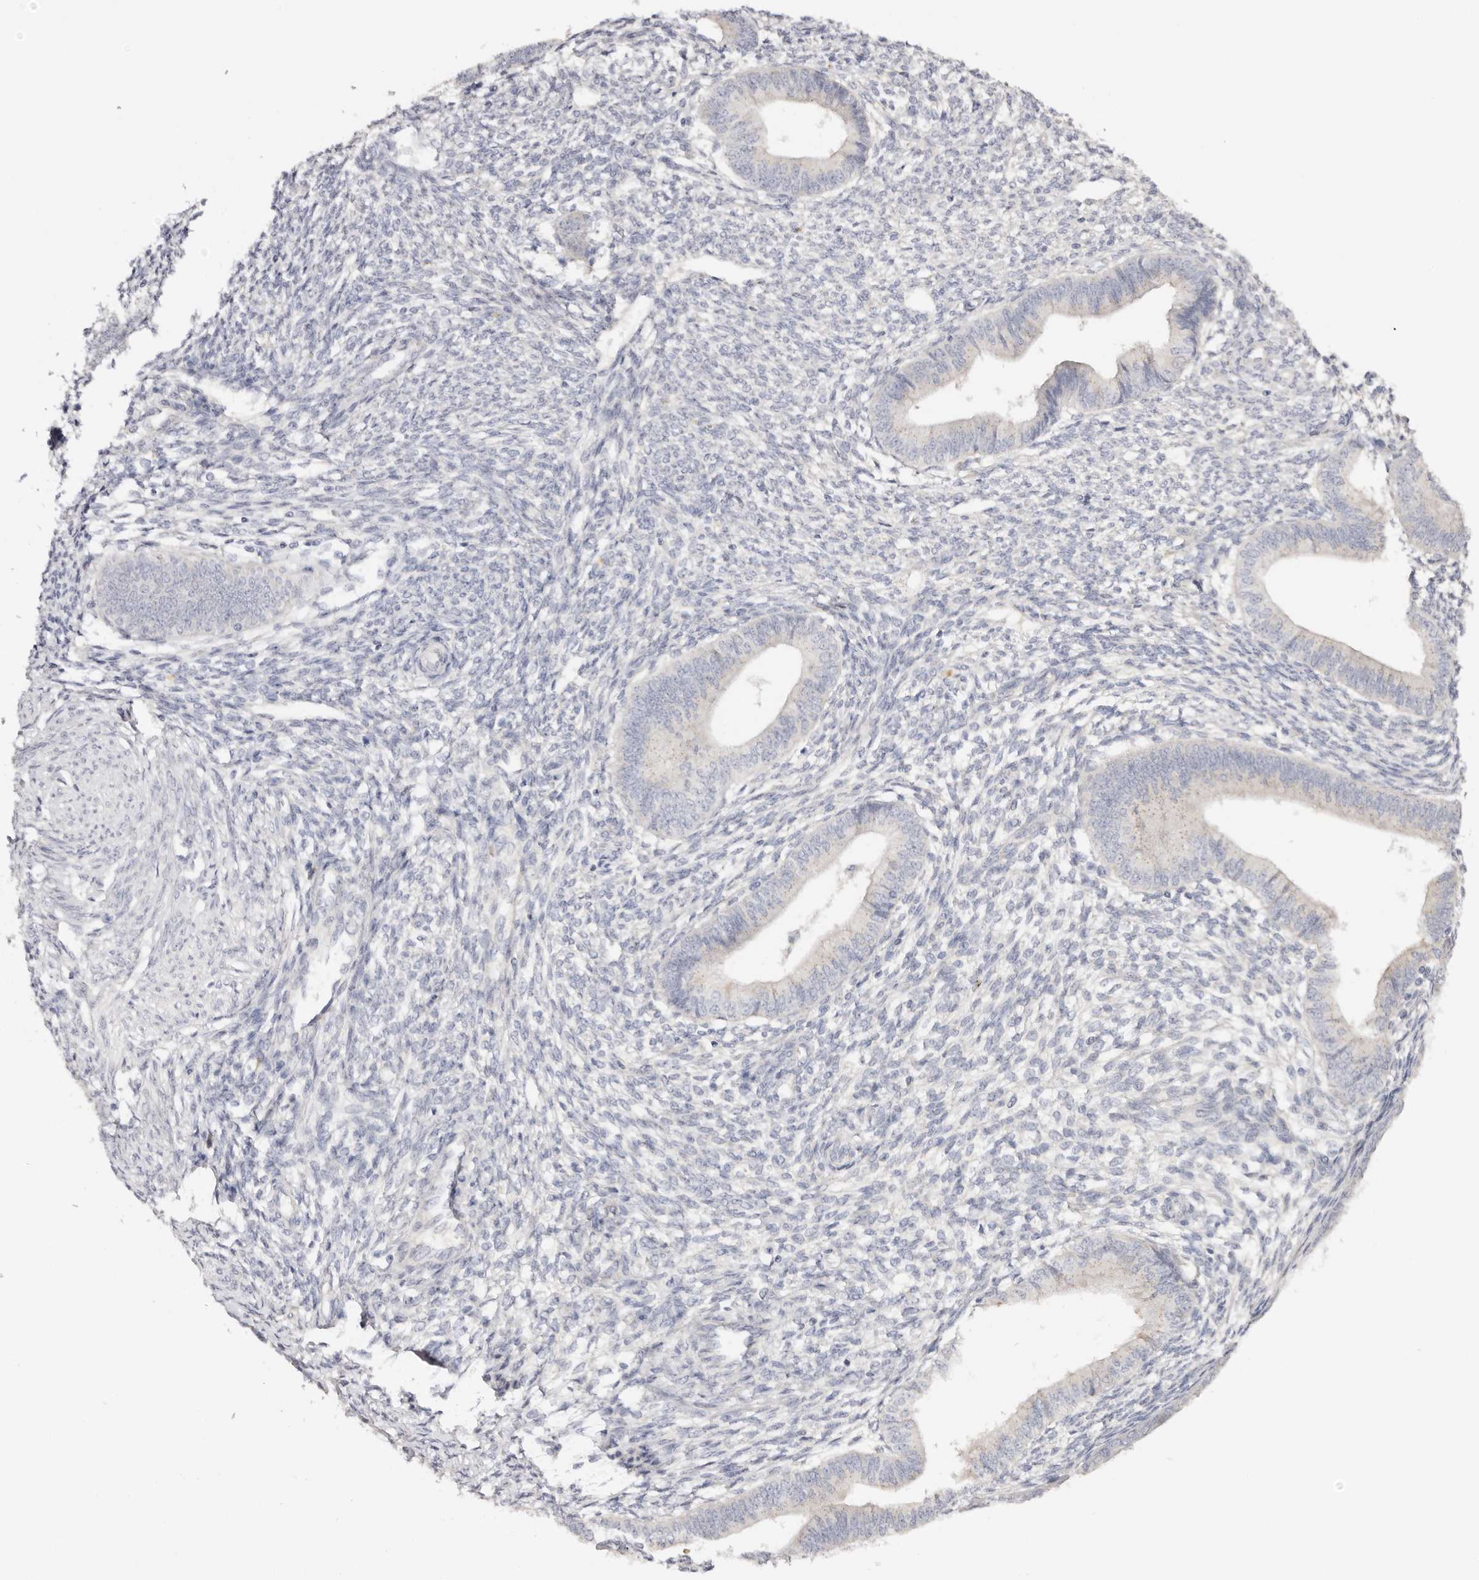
{"staining": {"intensity": "negative", "quantity": "none", "location": "none"}, "tissue": "endometrium", "cell_type": "Cells in endometrial stroma", "image_type": "normal", "snomed": [{"axis": "morphology", "description": "Normal tissue, NOS"}, {"axis": "topography", "description": "Endometrium"}], "caption": "Protein analysis of benign endometrium displays no significant expression in cells in endometrial stroma.", "gene": "DNASE1", "patient": {"sex": "female", "age": 46}}